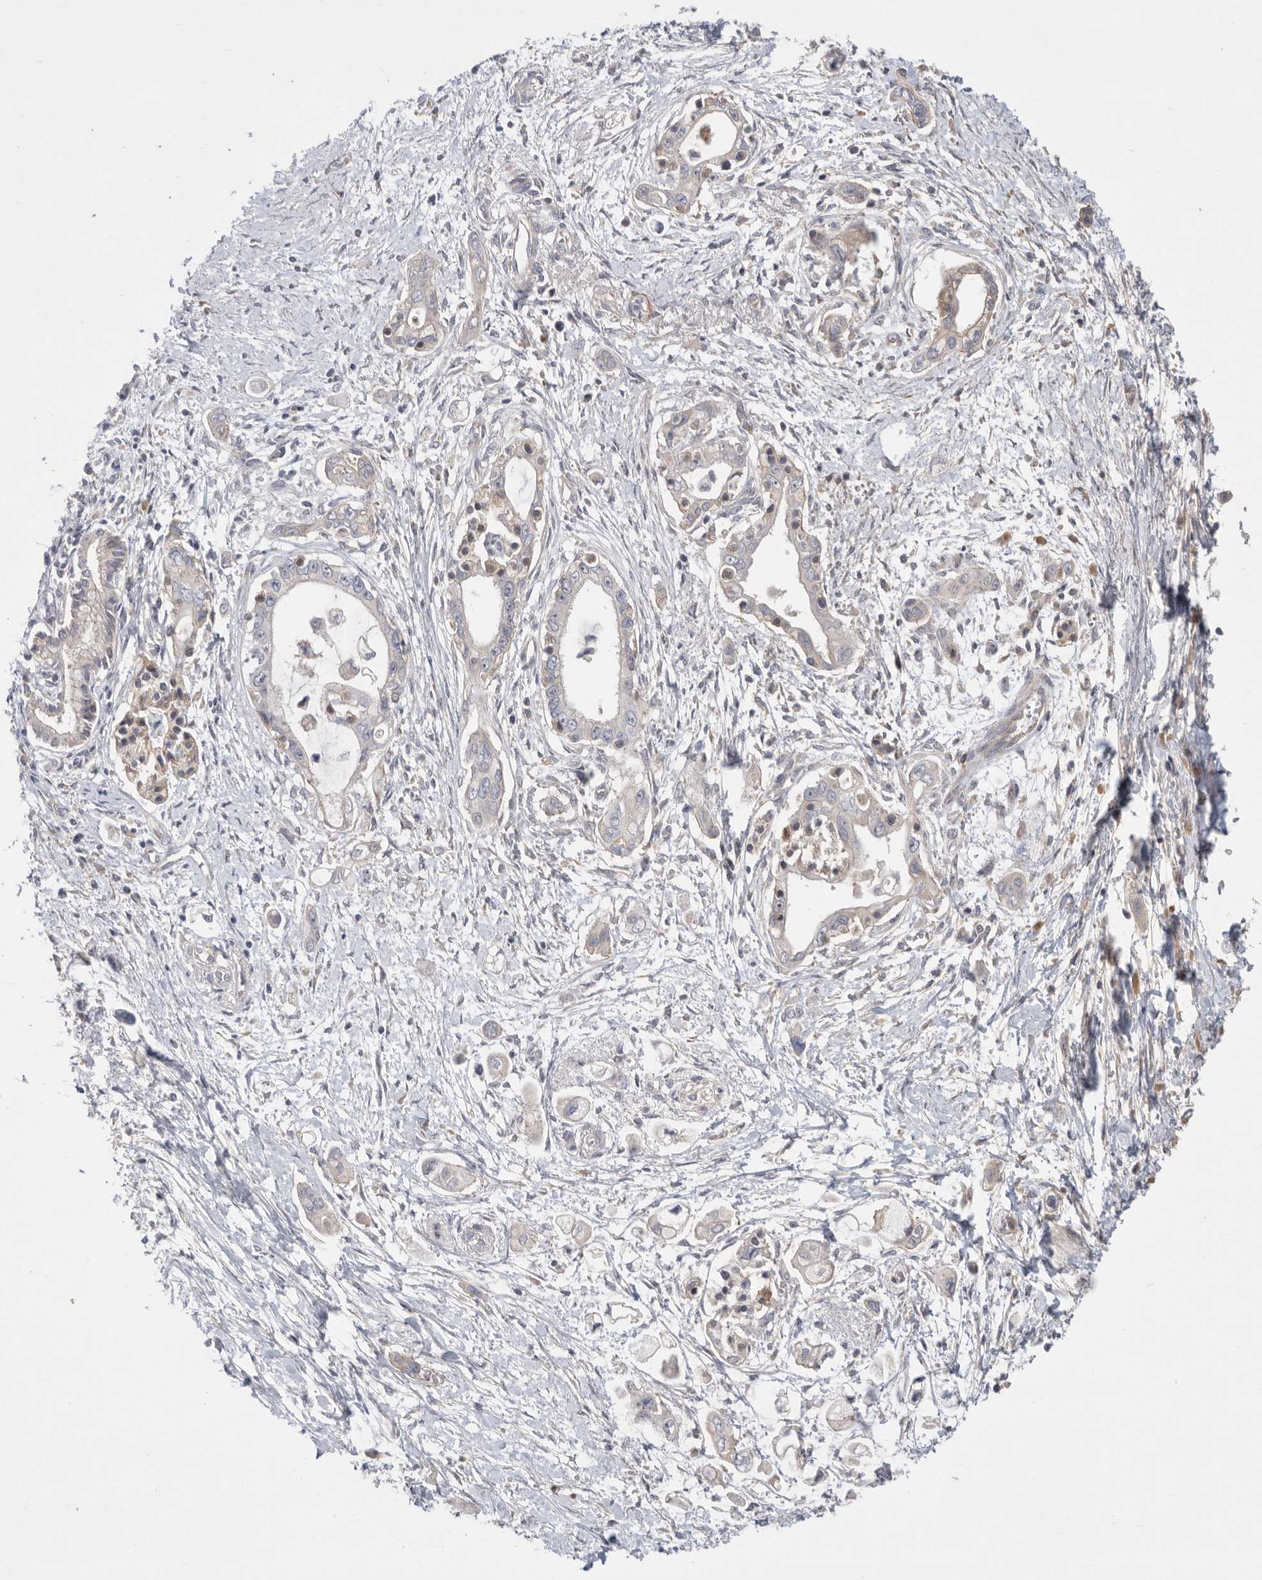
{"staining": {"intensity": "weak", "quantity": "<25%", "location": "cytoplasmic/membranous"}, "tissue": "pancreatic cancer", "cell_type": "Tumor cells", "image_type": "cancer", "snomed": [{"axis": "morphology", "description": "Adenocarcinoma, NOS"}, {"axis": "topography", "description": "Pancreas"}], "caption": "A micrograph of human pancreatic cancer (adenocarcinoma) is negative for staining in tumor cells.", "gene": "MTFR1L", "patient": {"sex": "male", "age": 59}}